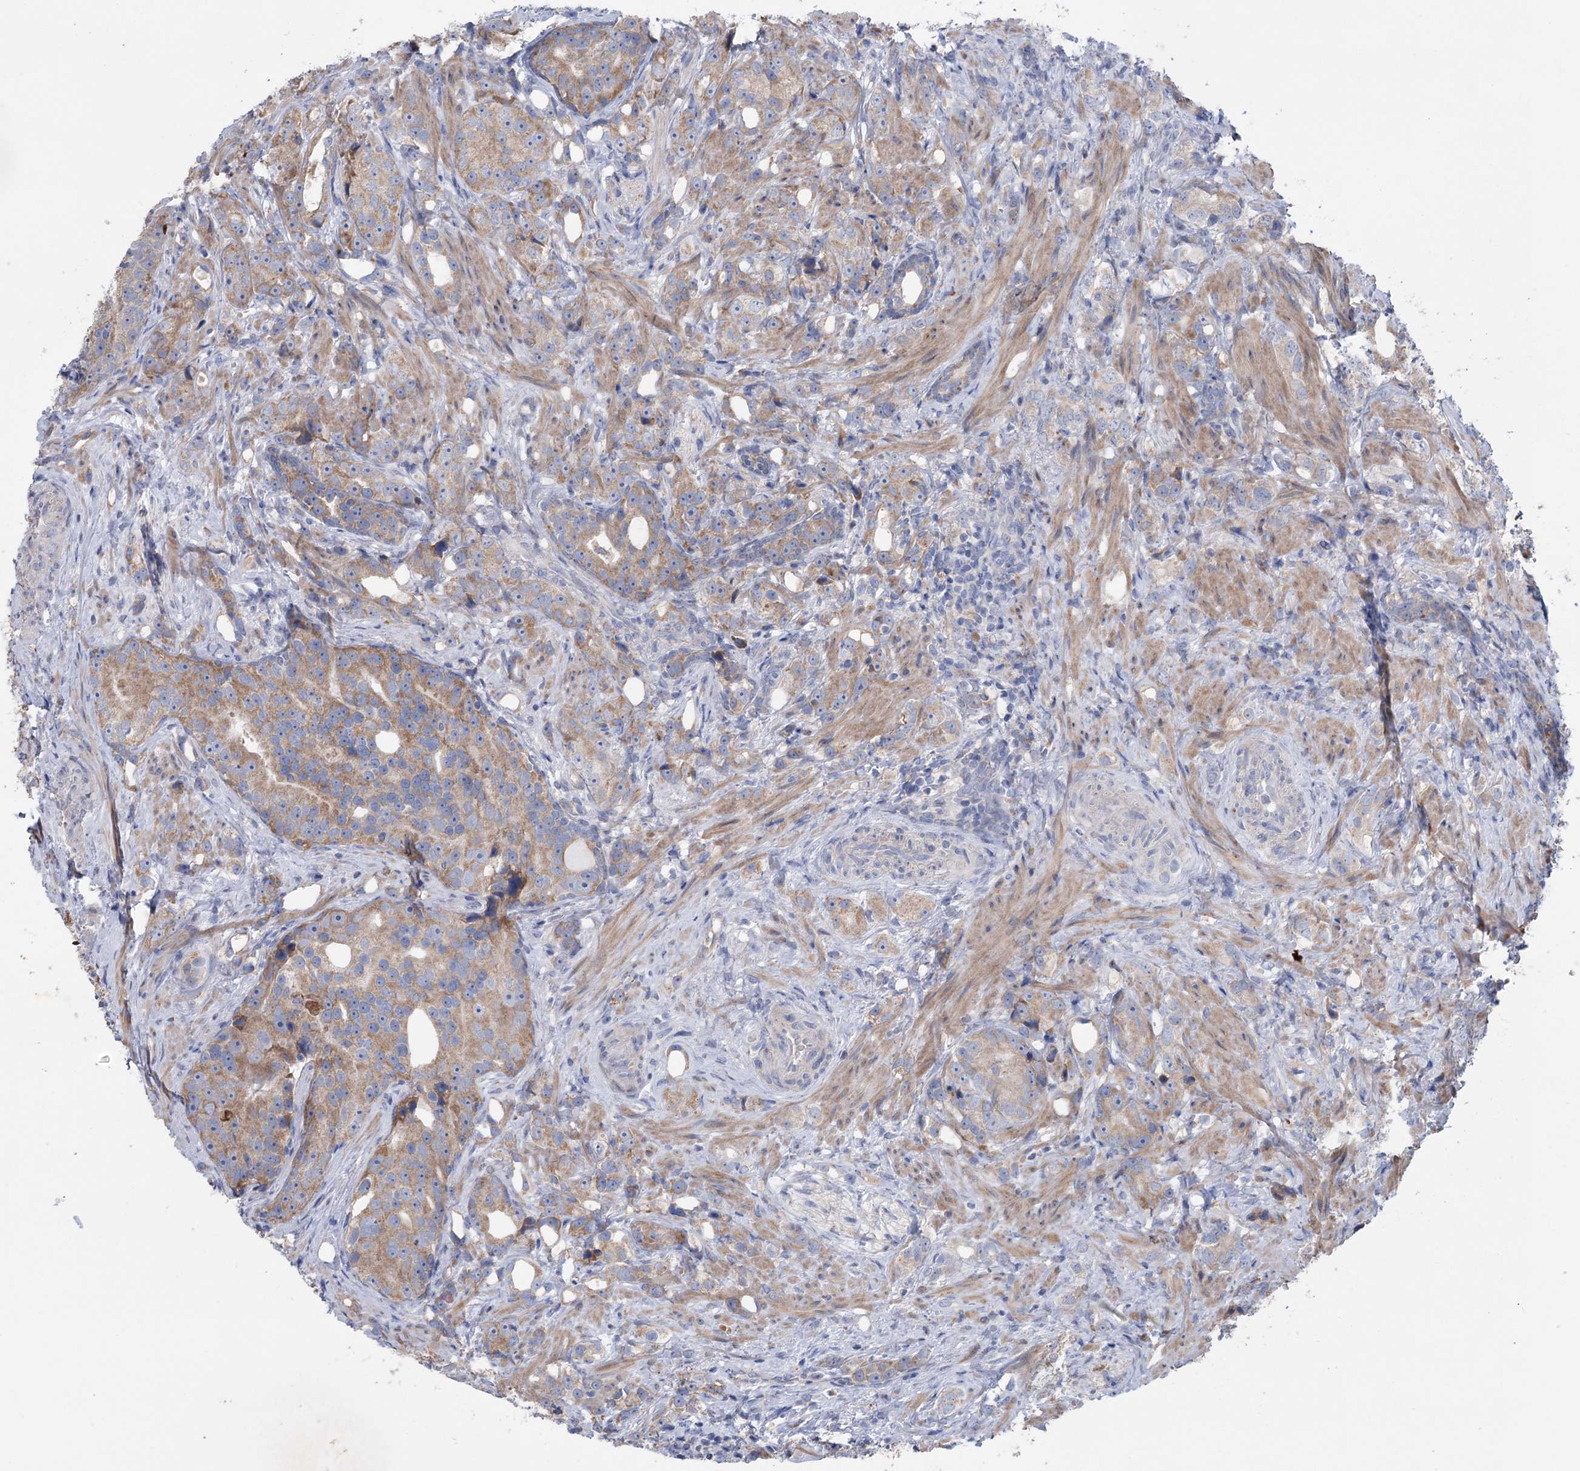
{"staining": {"intensity": "moderate", "quantity": ">75%", "location": "cytoplasmic/membranous"}, "tissue": "prostate cancer", "cell_type": "Tumor cells", "image_type": "cancer", "snomed": [{"axis": "morphology", "description": "Adenocarcinoma, High grade"}, {"axis": "topography", "description": "Prostate"}], "caption": "An image of prostate cancer (high-grade adenocarcinoma) stained for a protein reveals moderate cytoplasmic/membranous brown staining in tumor cells.", "gene": "MTCH2", "patient": {"sex": "male", "age": 63}}